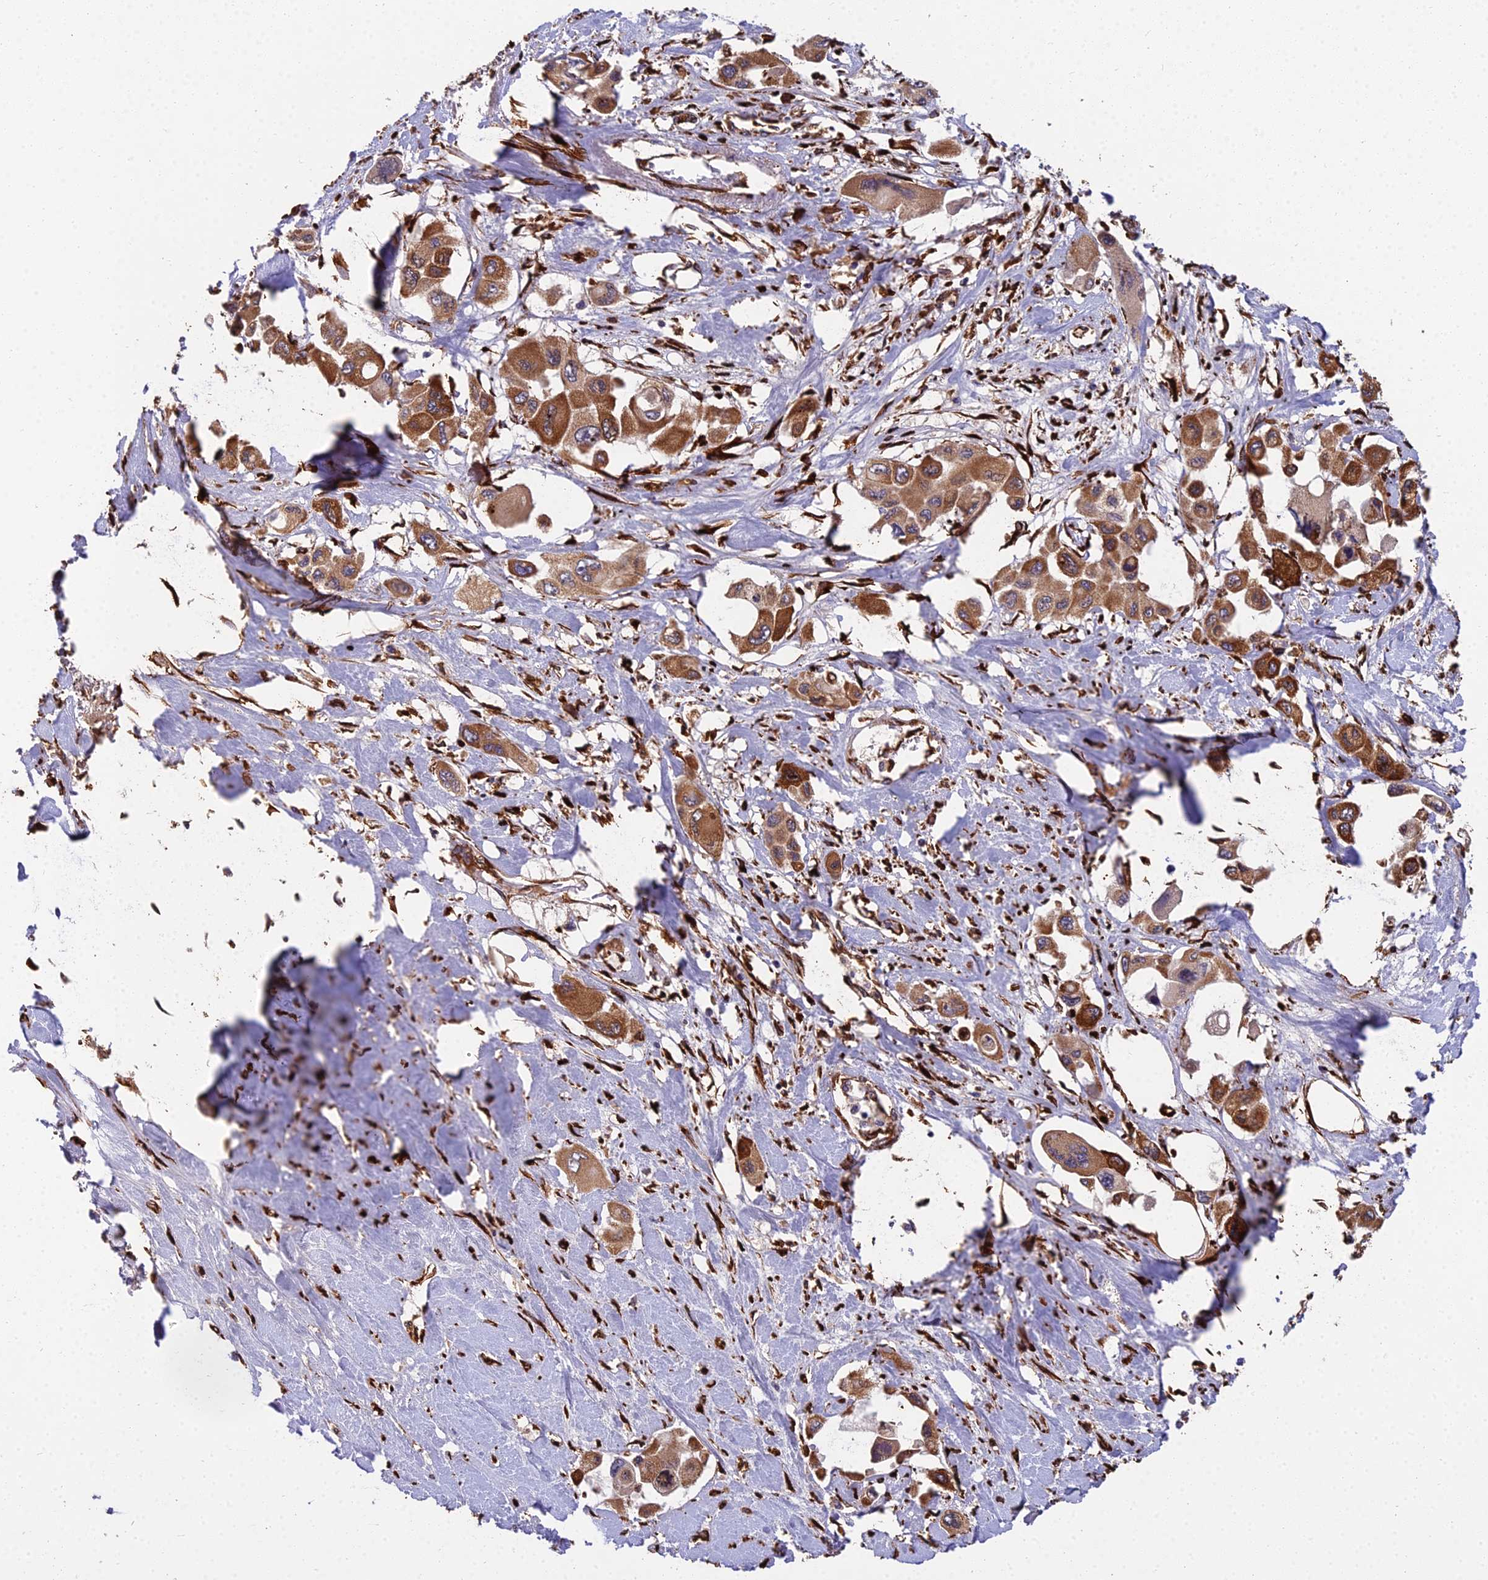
{"staining": {"intensity": "strong", "quantity": ">75%", "location": "cytoplasmic/membranous"}, "tissue": "pancreatic cancer", "cell_type": "Tumor cells", "image_type": "cancer", "snomed": [{"axis": "morphology", "description": "Adenocarcinoma, NOS"}, {"axis": "topography", "description": "Pancreas"}], "caption": "Immunohistochemical staining of adenocarcinoma (pancreatic) displays high levels of strong cytoplasmic/membranous expression in about >75% of tumor cells.", "gene": "NDUFAF7", "patient": {"sex": "male", "age": 92}}